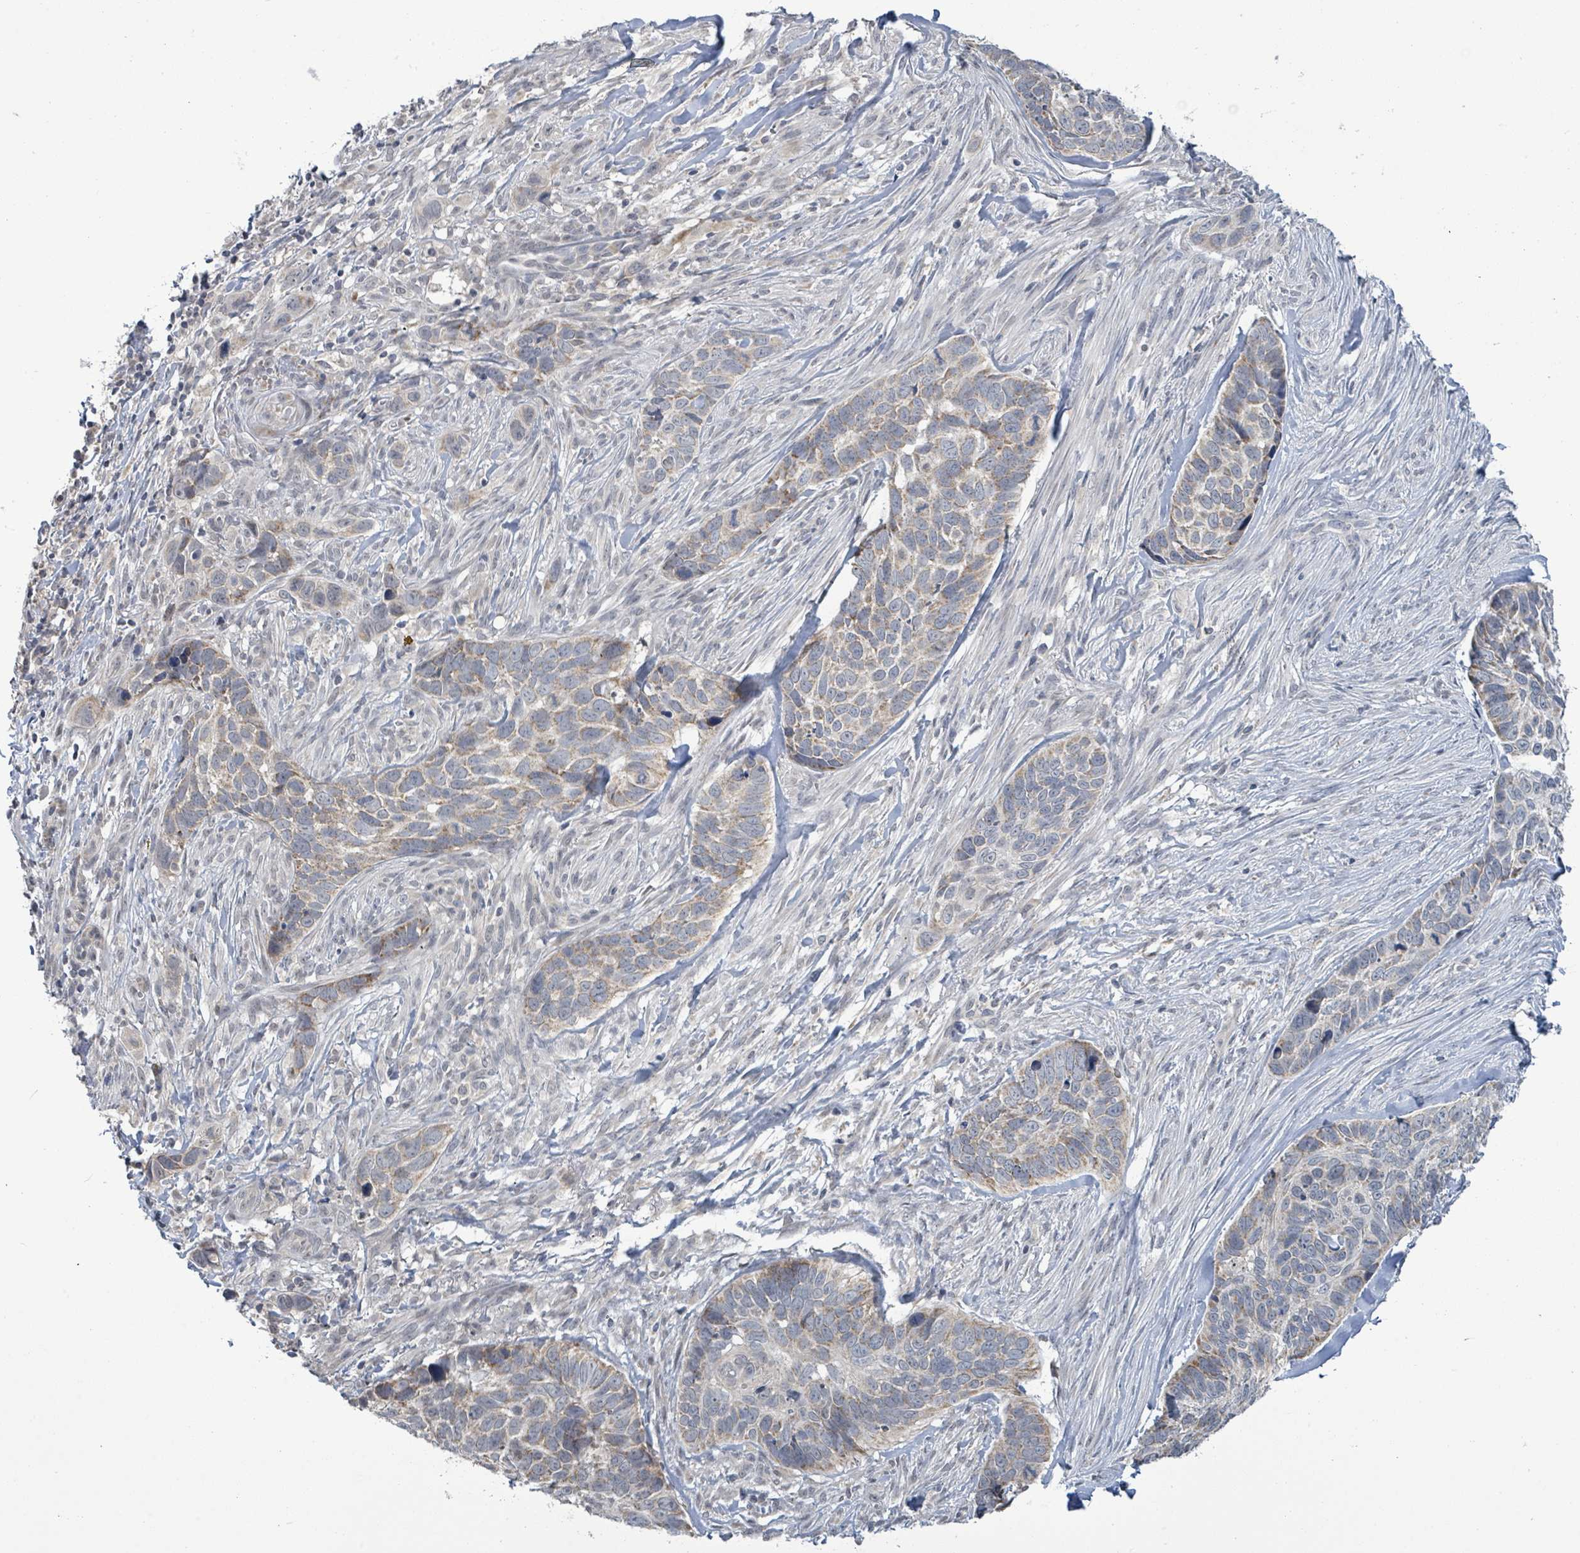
{"staining": {"intensity": "weak", "quantity": "25%-75%", "location": "cytoplasmic/membranous"}, "tissue": "skin cancer", "cell_type": "Tumor cells", "image_type": "cancer", "snomed": [{"axis": "morphology", "description": "Basal cell carcinoma"}, {"axis": "topography", "description": "Skin"}], "caption": "Immunohistochemical staining of human basal cell carcinoma (skin) reveals low levels of weak cytoplasmic/membranous staining in approximately 25%-75% of tumor cells.", "gene": "COQ10B", "patient": {"sex": "female", "age": 82}}